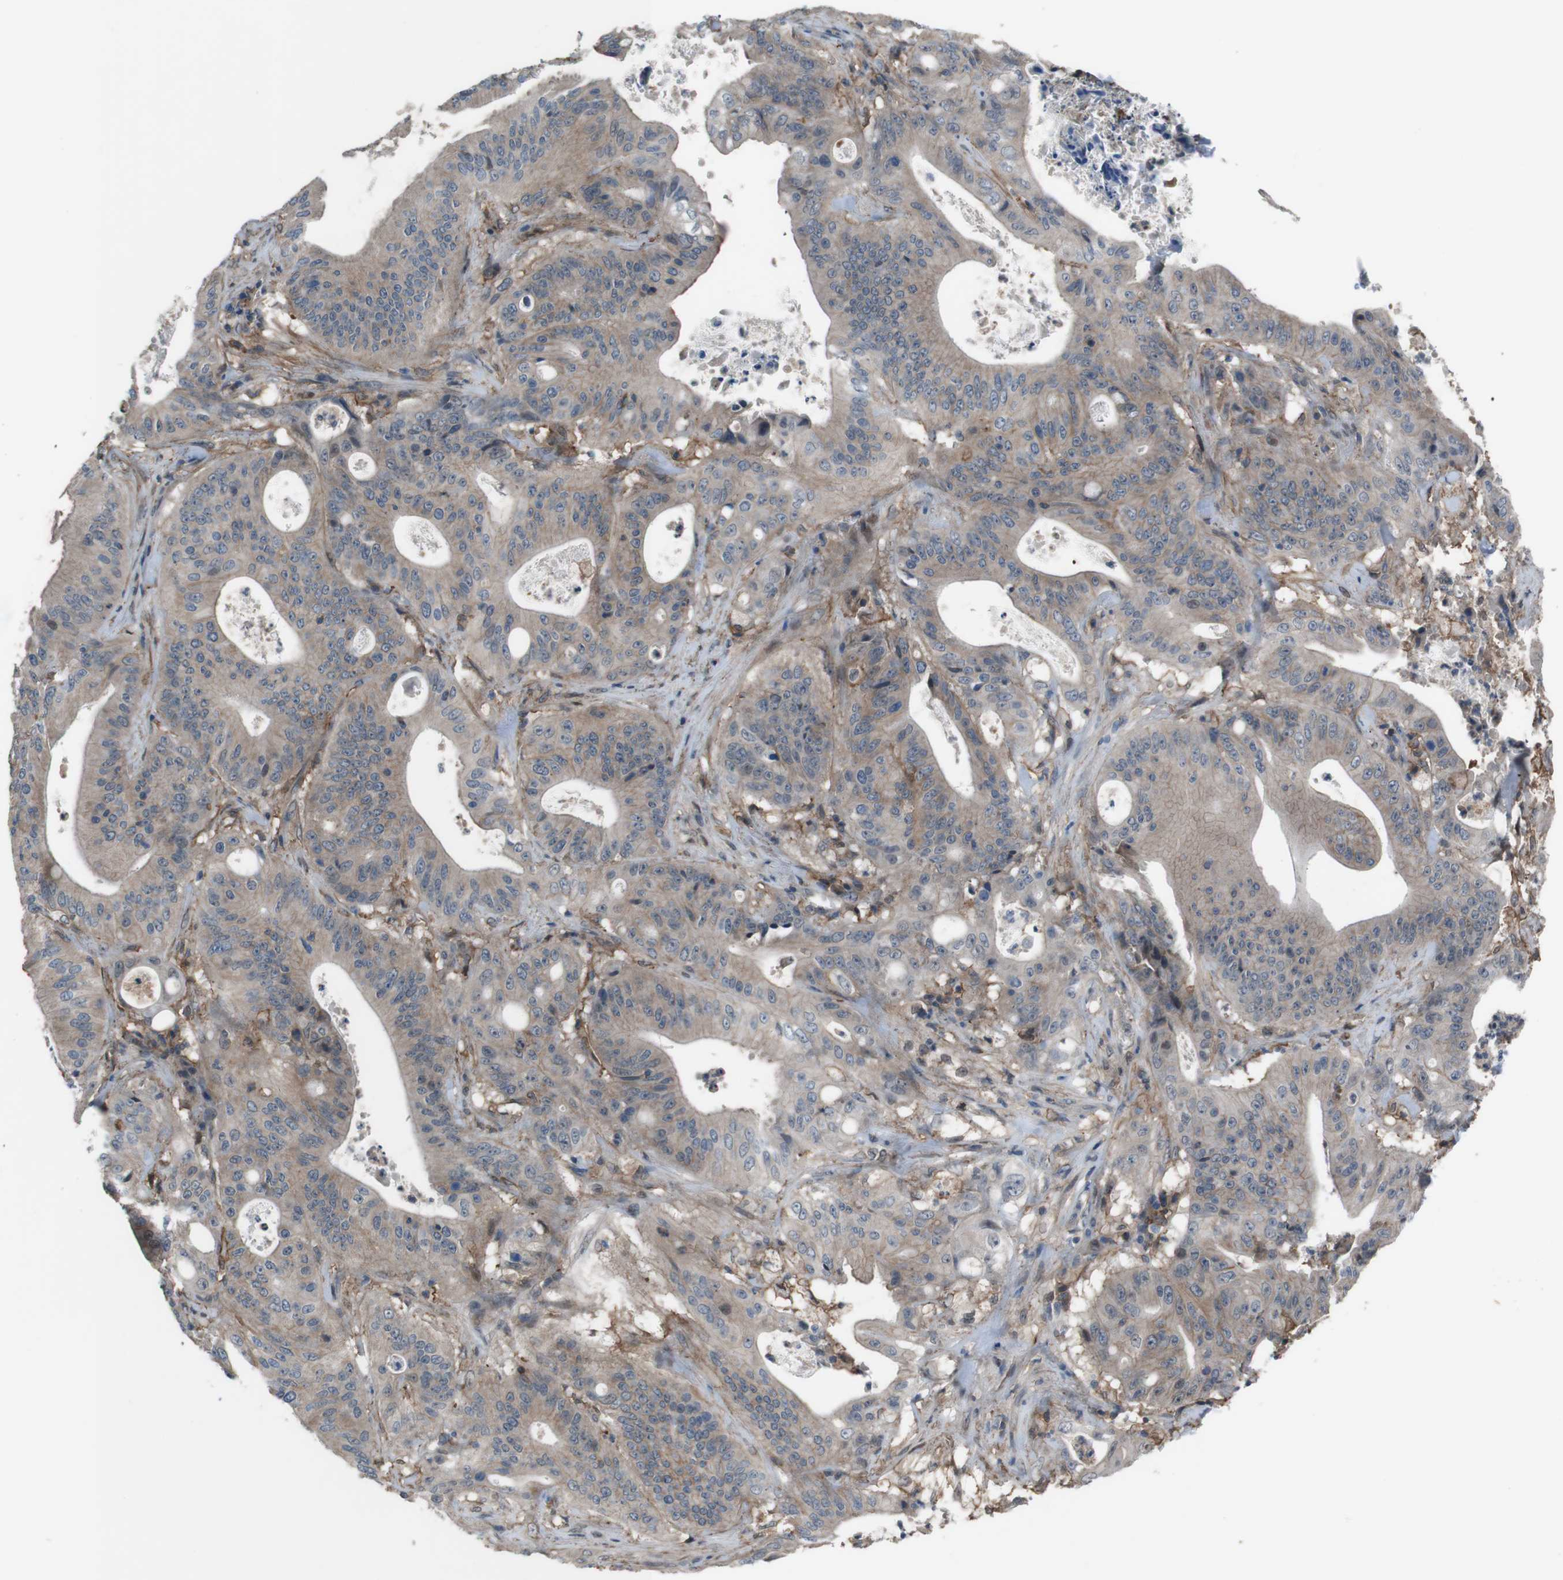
{"staining": {"intensity": "moderate", "quantity": "25%-75%", "location": "cytoplasmic/membranous"}, "tissue": "pancreatic cancer", "cell_type": "Tumor cells", "image_type": "cancer", "snomed": [{"axis": "morphology", "description": "Normal tissue, NOS"}, {"axis": "topography", "description": "Lymph node"}], "caption": "Moderate cytoplasmic/membranous staining for a protein is appreciated in about 25%-75% of tumor cells of pancreatic cancer using IHC.", "gene": "ATP2B1", "patient": {"sex": "male", "age": 62}}